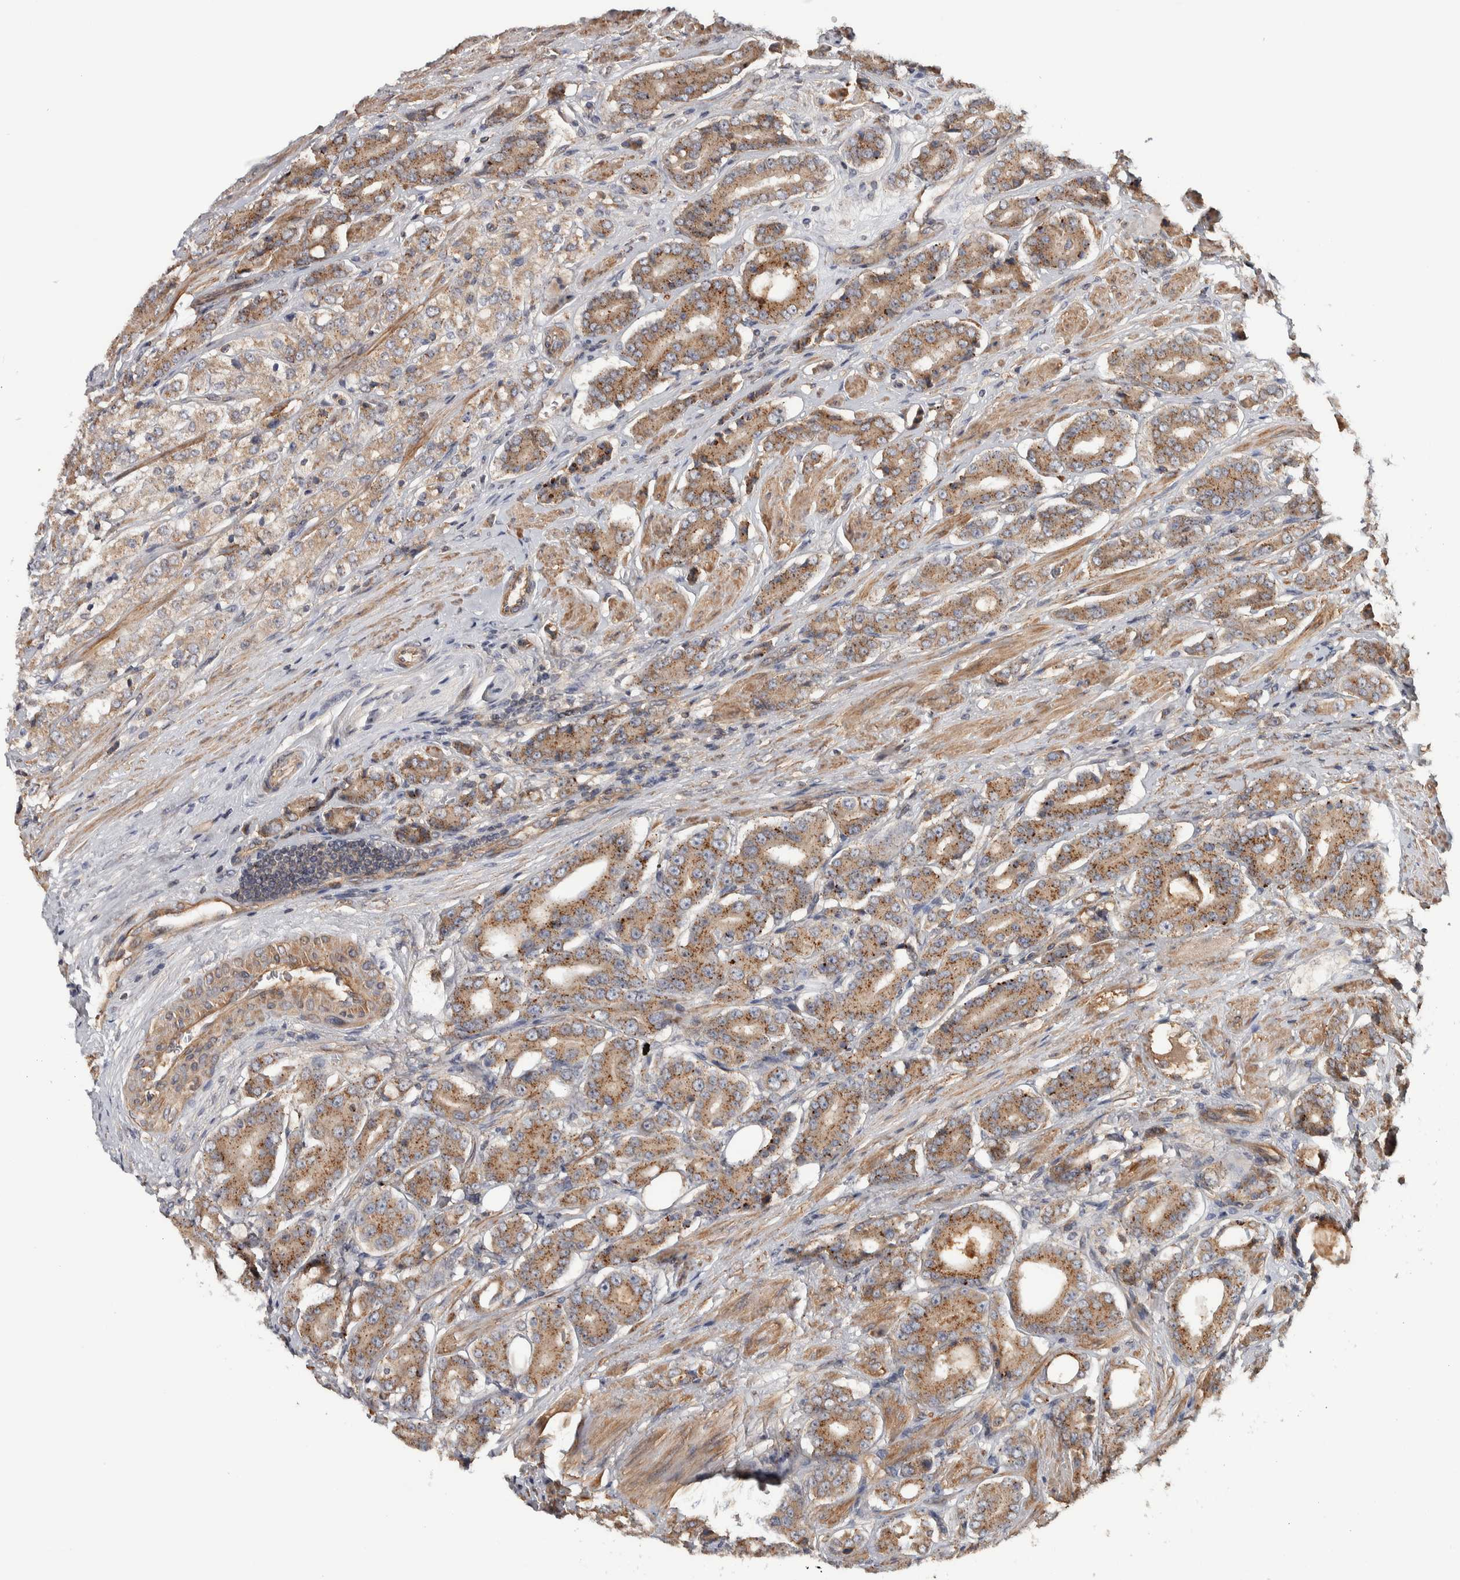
{"staining": {"intensity": "moderate", "quantity": ">75%", "location": "cytoplasmic/membranous"}, "tissue": "prostate cancer", "cell_type": "Tumor cells", "image_type": "cancer", "snomed": [{"axis": "morphology", "description": "Adenocarcinoma, High grade"}, {"axis": "topography", "description": "Prostate"}], "caption": "Protein analysis of prostate cancer tissue exhibits moderate cytoplasmic/membranous staining in about >75% of tumor cells. The staining is performed using DAB brown chromogen to label protein expression. The nuclei are counter-stained blue using hematoxylin.", "gene": "CHMP4C", "patient": {"sex": "male", "age": 71}}